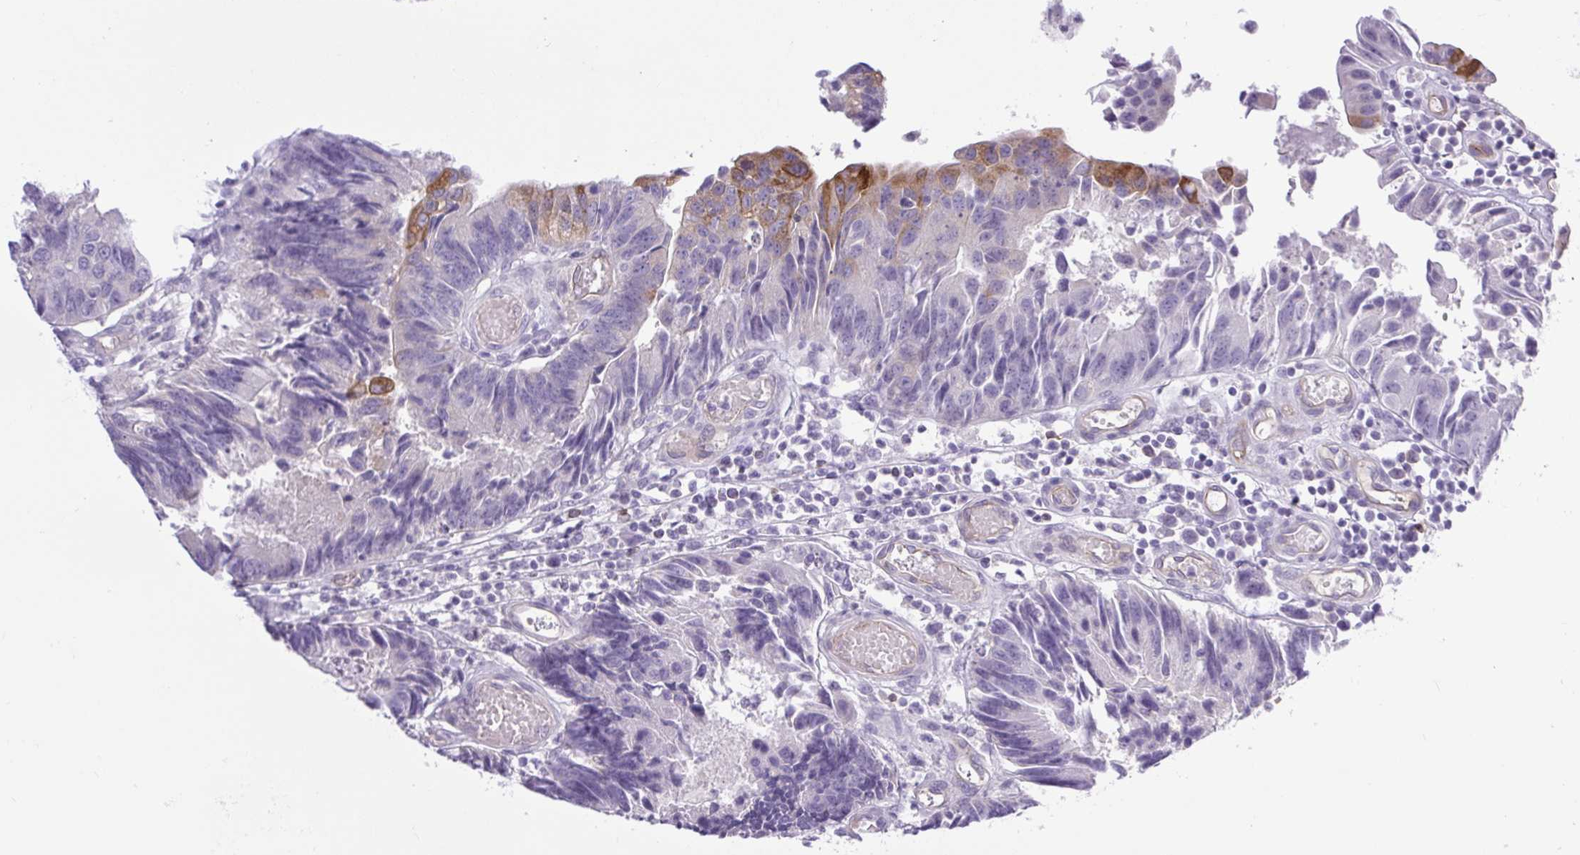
{"staining": {"intensity": "strong", "quantity": "<25%", "location": "cytoplasmic/membranous"}, "tissue": "colorectal cancer", "cell_type": "Tumor cells", "image_type": "cancer", "snomed": [{"axis": "morphology", "description": "Adenocarcinoma, NOS"}, {"axis": "topography", "description": "Colon"}], "caption": "A brown stain labels strong cytoplasmic/membranous expression of a protein in human adenocarcinoma (colorectal) tumor cells.", "gene": "BCAS1", "patient": {"sex": "female", "age": 67}}